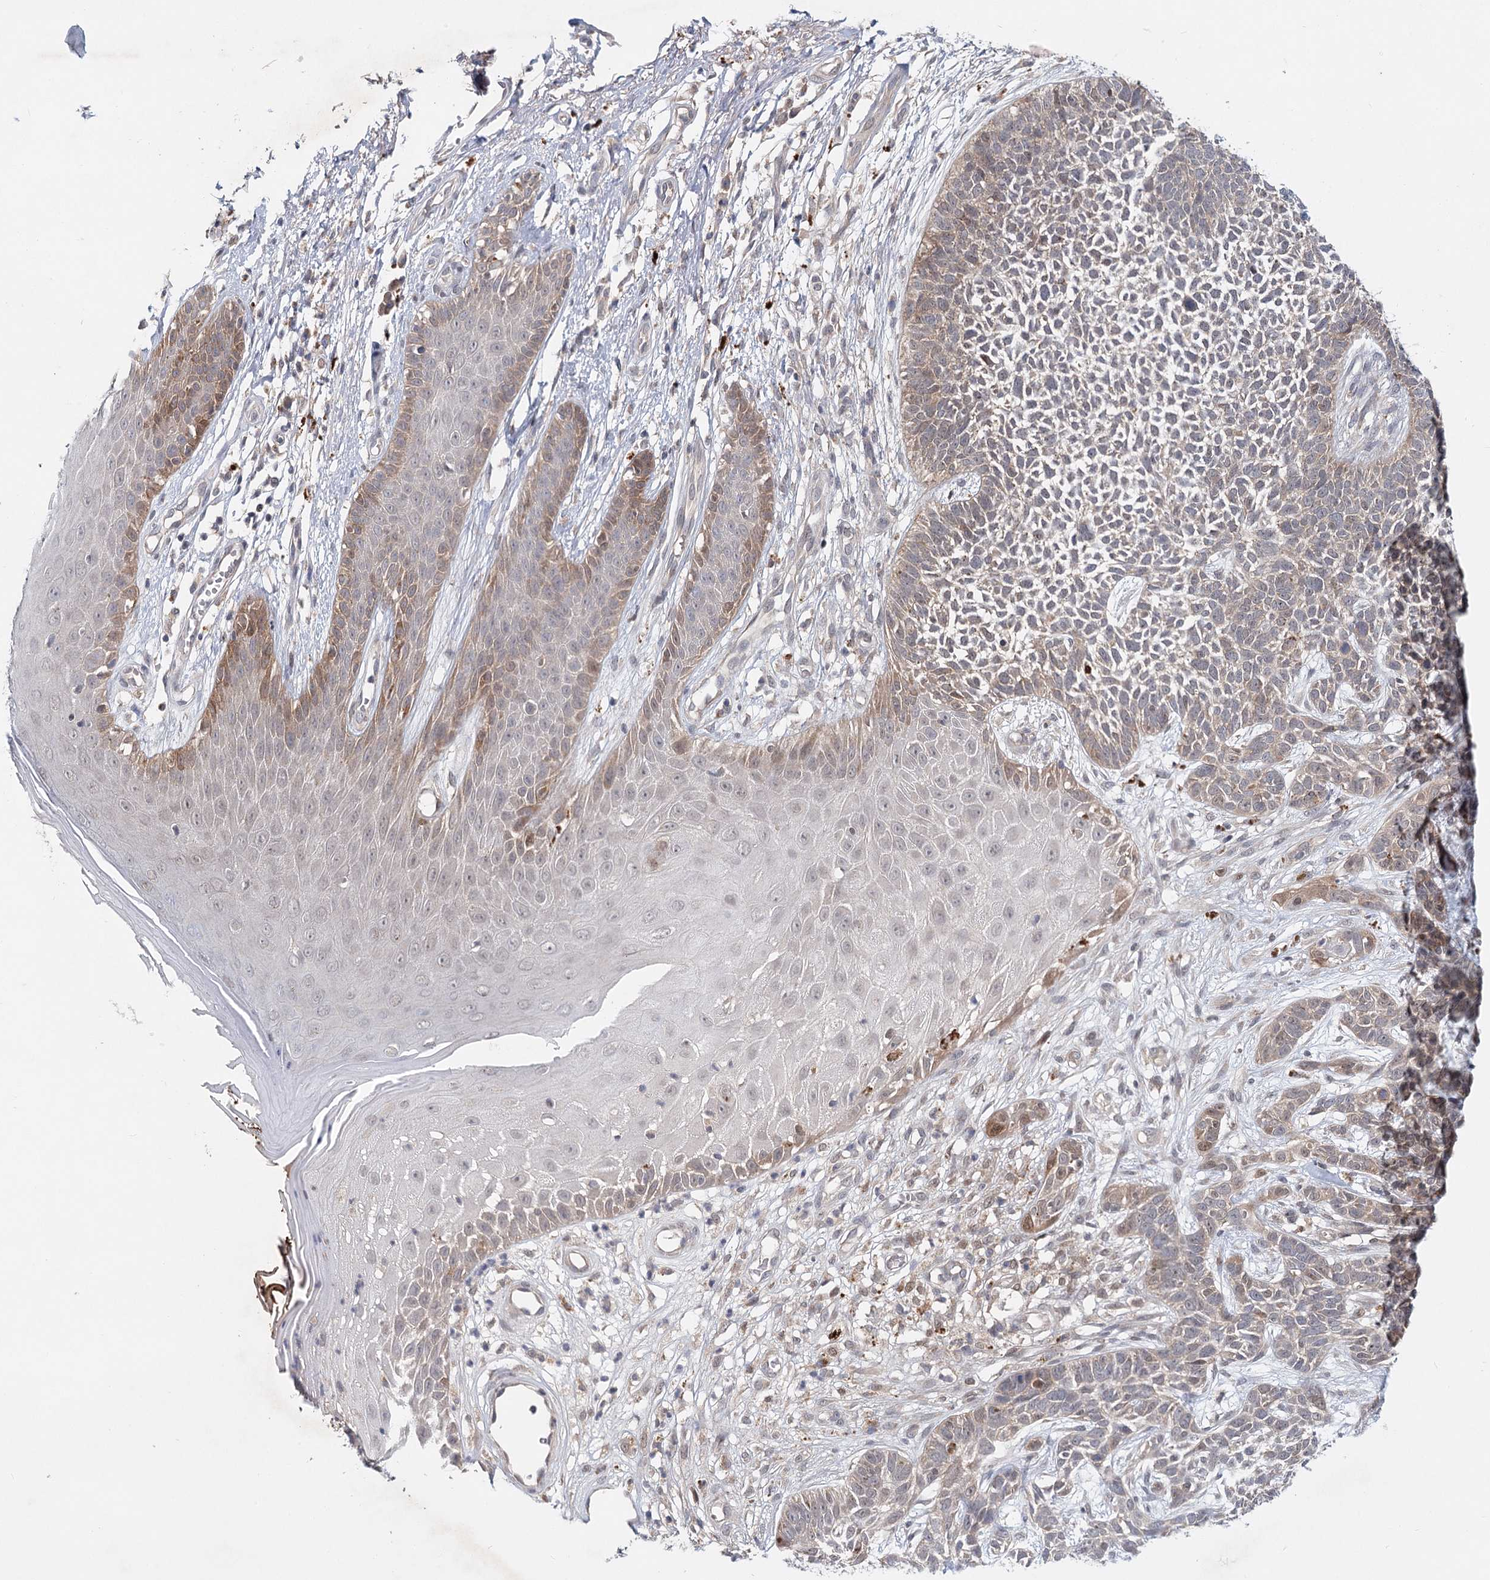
{"staining": {"intensity": "weak", "quantity": "25%-75%", "location": "cytoplasmic/membranous"}, "tissue": "skin cancer", "cell_type": "Tumor cells", "image_type": "cancer", "snomed": [{"axis": "morphology", "description": "Basal cell carcinoma"}, {"axis": "topography", "description": "Skin"}], "caption": "Immunohistochemistry image of skin cancer (basal cell carcinoma) stained for a protein (brown), which demonstrates low levels of weak cytoplasmic/membranous positivity in approximately 25%-75% of tumor cells.", "gene": "AP3B1", "patient": {"sex": "female", "age": 84}}